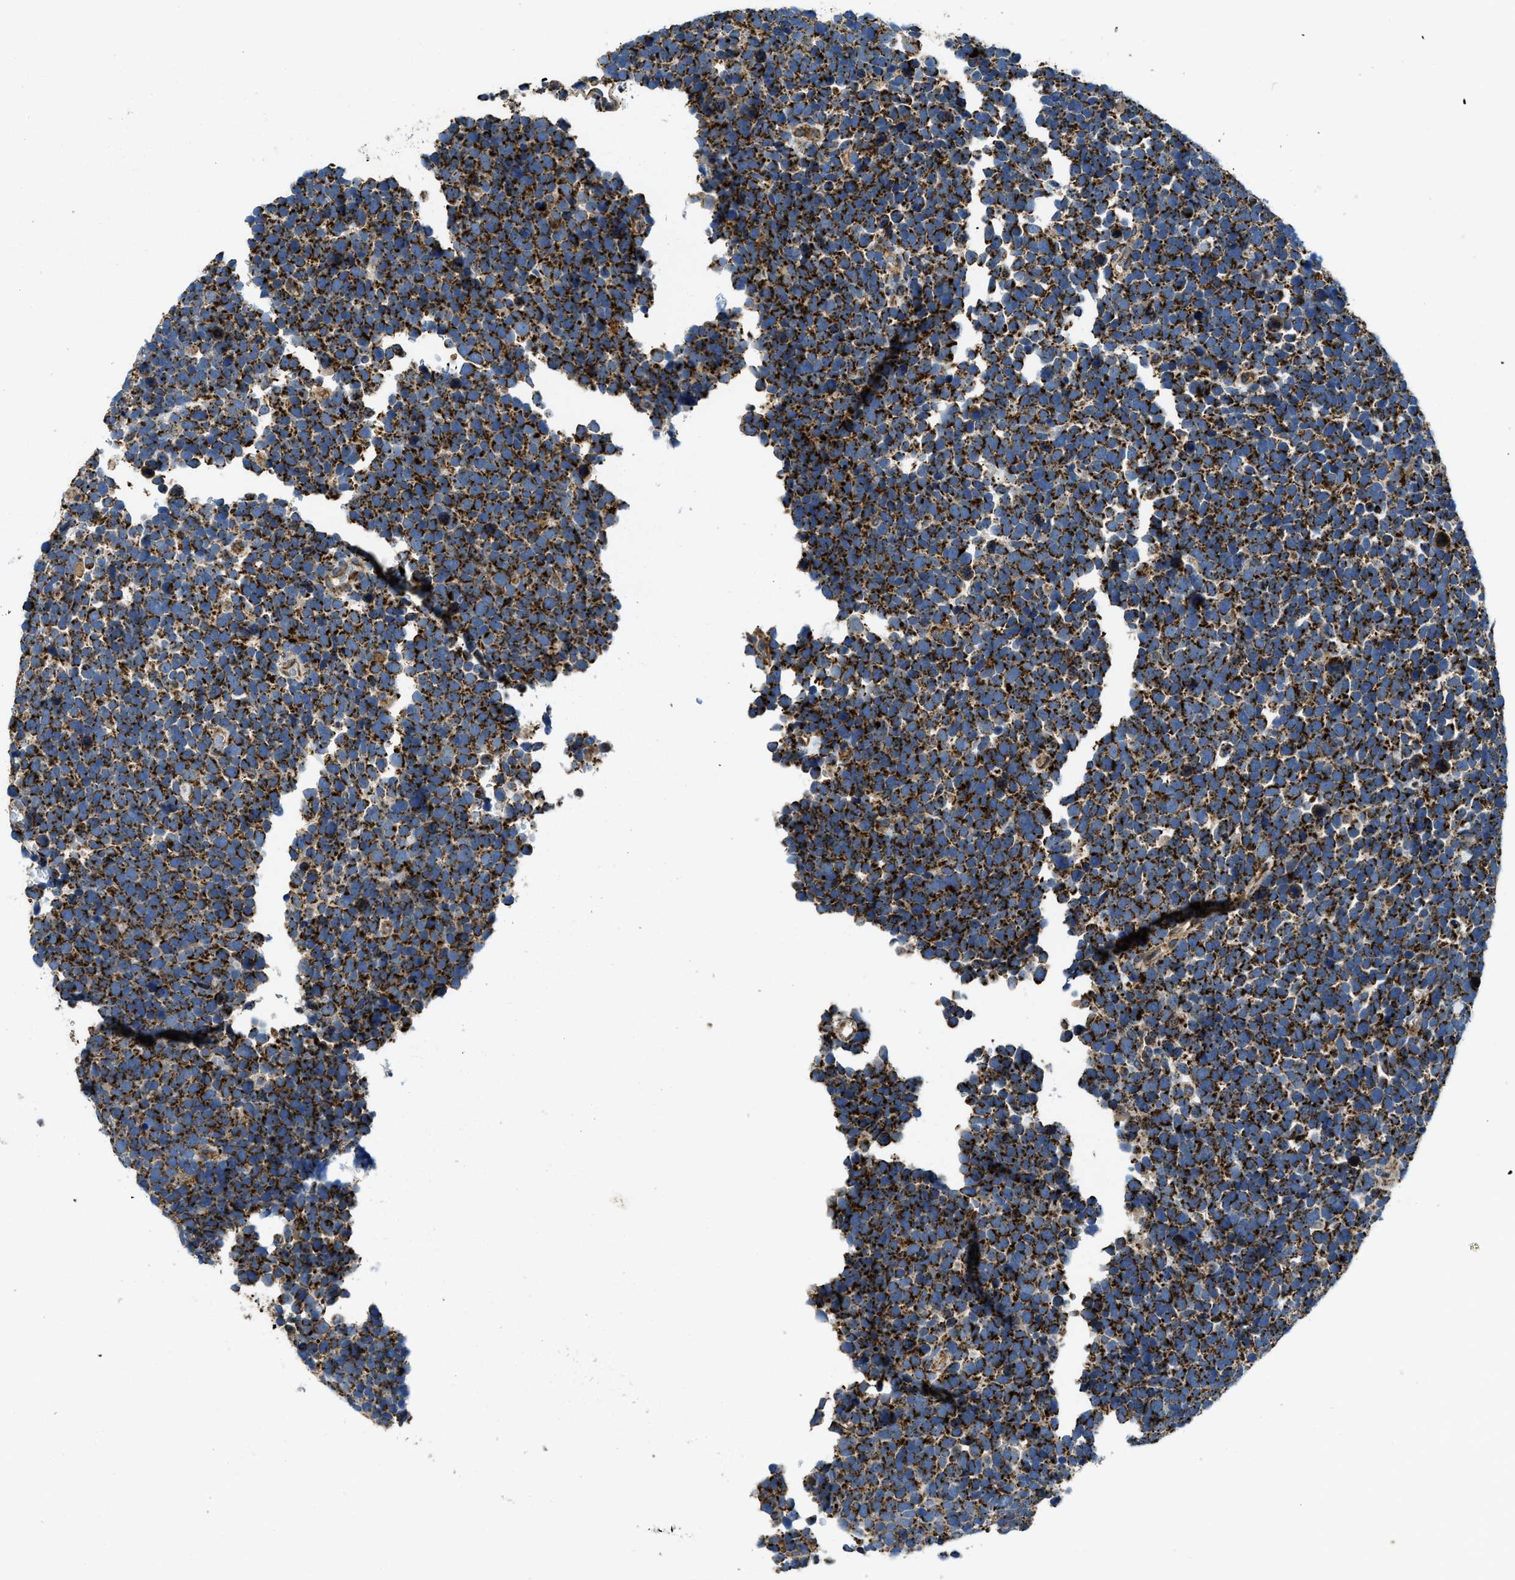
{"staining": {"intensity": "strong", "quantity": ">75%", "location": "cytoplasmic/membranous"}, "tissue": "urothelial cancer", "cell_type": "Tumor cells", "image_type": "cancer", "snomed": [{"axis": "morphology", "description": "Urothelial carcinoma, High grade"}, {"axis": "topography", "description": "Urinary bladder"}], "caption": "Immunohistochemistry (IHC) photomicrograph of neoplastic tissue: urothelial carcinoma (high-grade) stained using immunohistochemistry shows high levels of strong protein expression localized specifically in the cytoplasmic/membranous of tumor cells, appearing as a cytoplasmic/membranous brown color.", "gene": "STK33", "patient": {"sex": "female", "age": 82}}